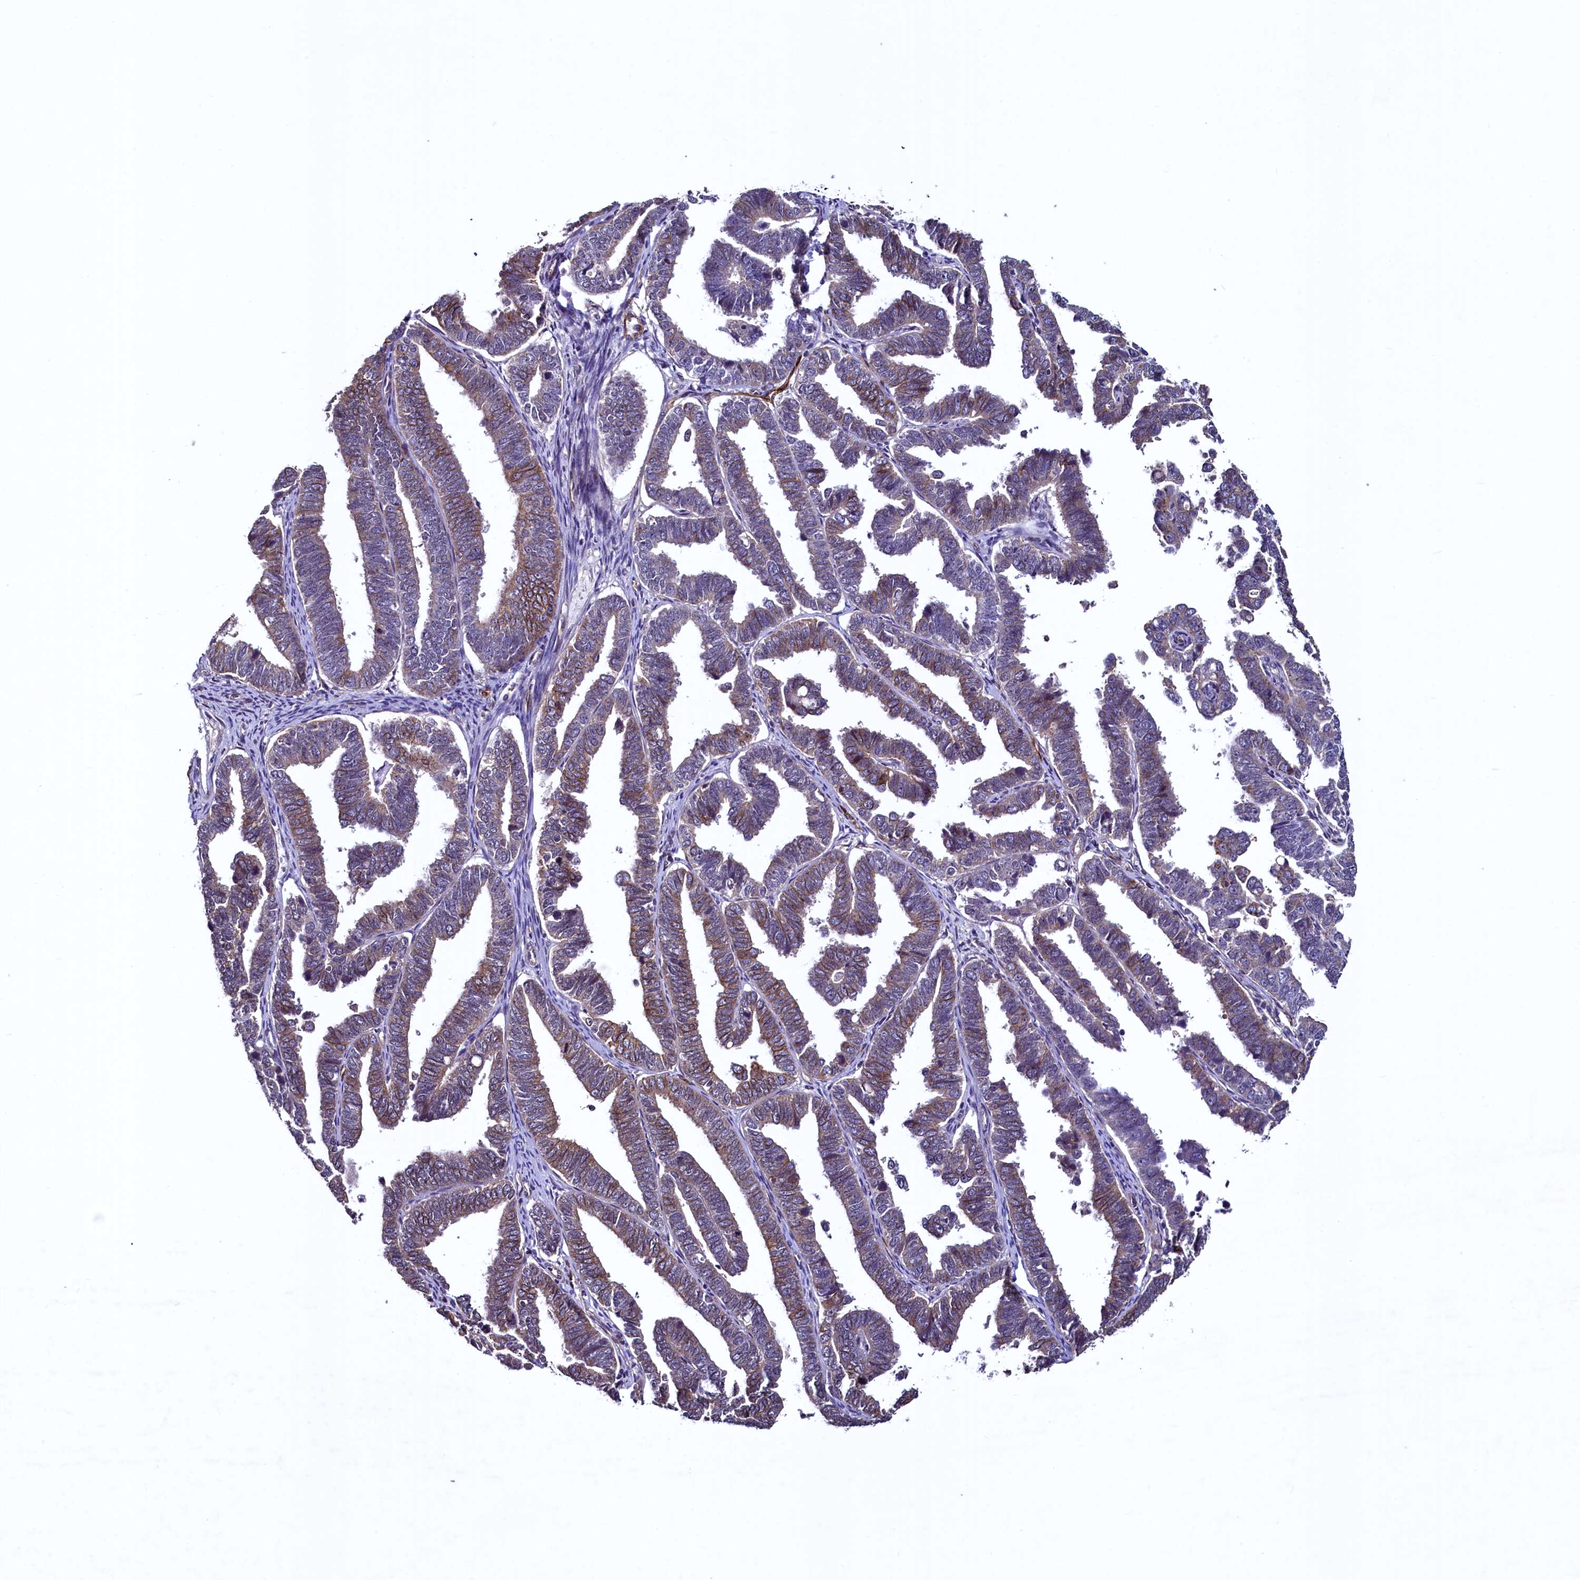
{"staining": {"intensity": "weak", "quantity": "25%-75%", "location": "cytoplasmic/membranous"}, "tissue": "endometrial cancer", "cell_type": "Tumor cells", "image_type": "cancer", "snomed": [{"axis": "morphology", "description": "Adenocarcinoma, NOS"}, {"axis": "topography", "description": "Endometrium"}], "caption": "A photomicrograph showing weak cytoplasmic/membranous expression in about 25%-75% of tumor cells in endometrial cancer, as visualized by brown immunohistochemical staining.", "gene": "PALM", "patient": {"sex": "female", "age": 75}}